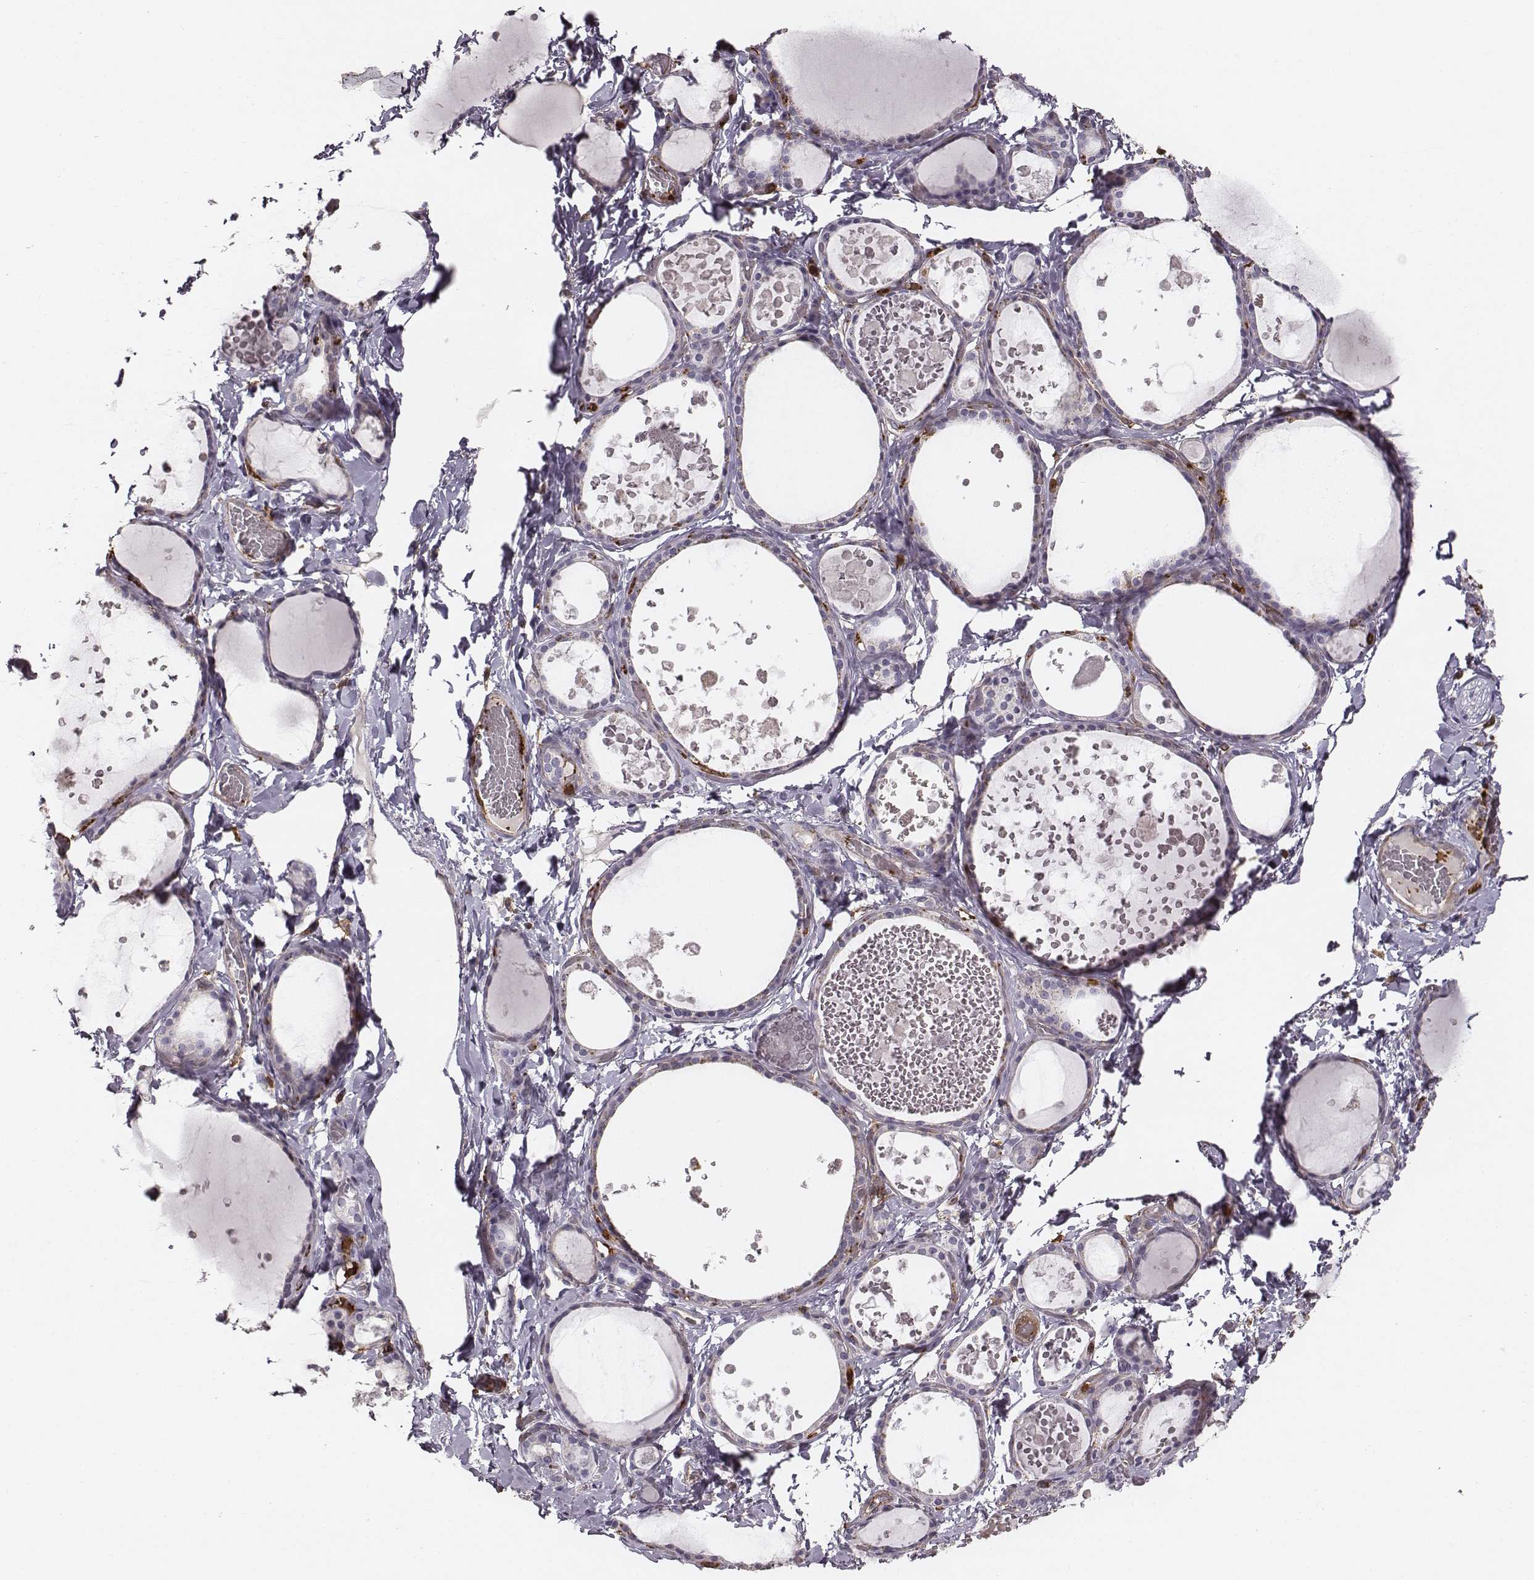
{"staining": {"intensity": "negative", "quantity": "none", "location": "none"}, "tissue": "thyroid gland", "cell_type": "Glandular cells", "image_type": "normal", "snomed": [{"axis": "morphology", "description": "Normal tissue, NOS"}, {"axis": "topography", "description": "Thyroid gland"}], "caption": "This is an IHC image of benign thyroid gland. There is no positivity in glandular cells.", "gene": "ZYX", "patient": {"sex": "female", "age": 56}}